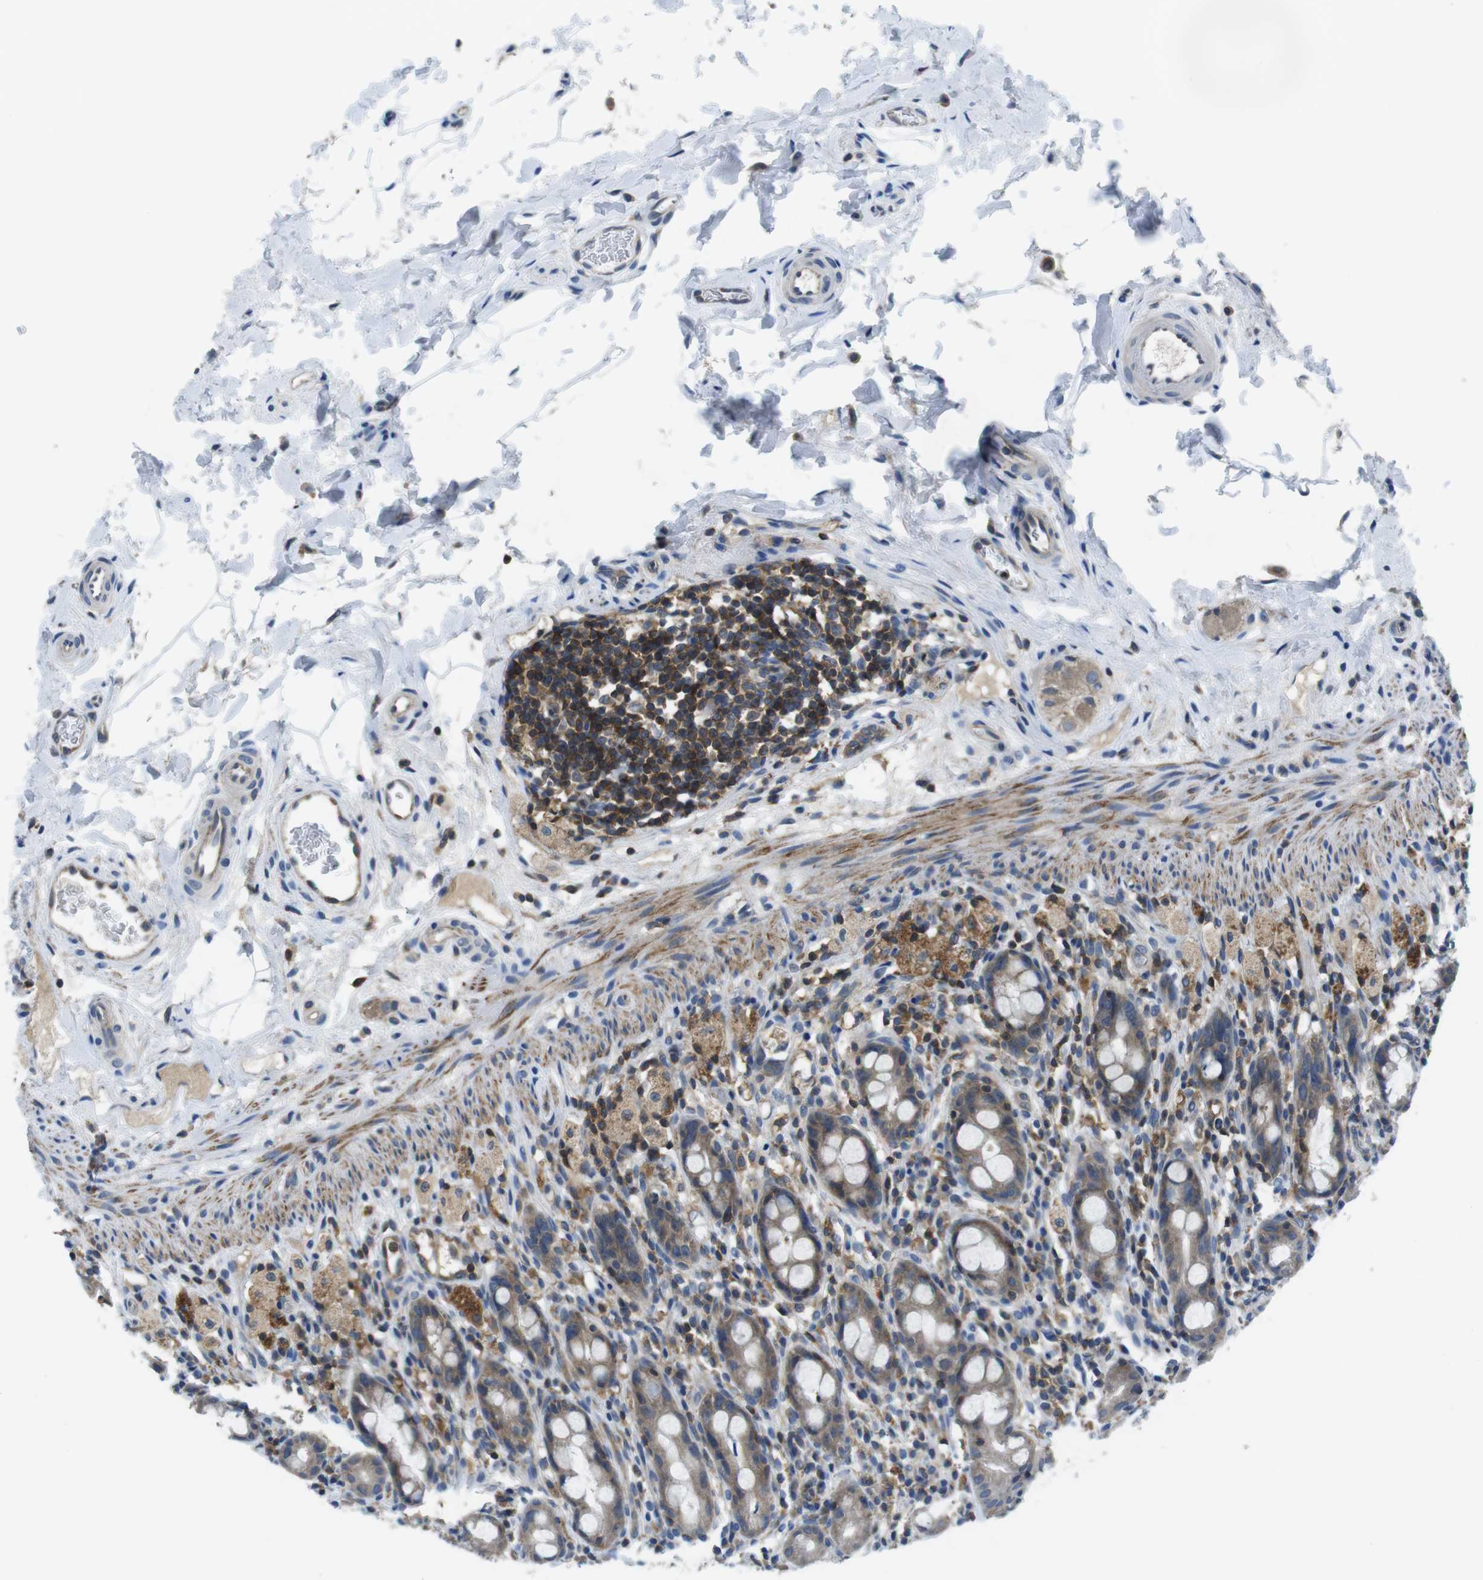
{"staining": {"intensity": "weak", "quantity": ">75%", "location": "cytoplasmic/membranous"}, "tissue": "rectum", "cell_type": "Glandular cells", "image_type": "normal", "snomed": [{"axis": "morphology", "description": "Normal tissue, NOS"}, {"axis": "topography", "description": "Rectum"}], "caption": "Immunohistochemical staining of normal rectum reveals low levels of weak cytoplasmic/membranous staining in approximately >75% of glandular cells.", "gene": "PIK3CD", "patient": {"sex": "male", "age": 44}}